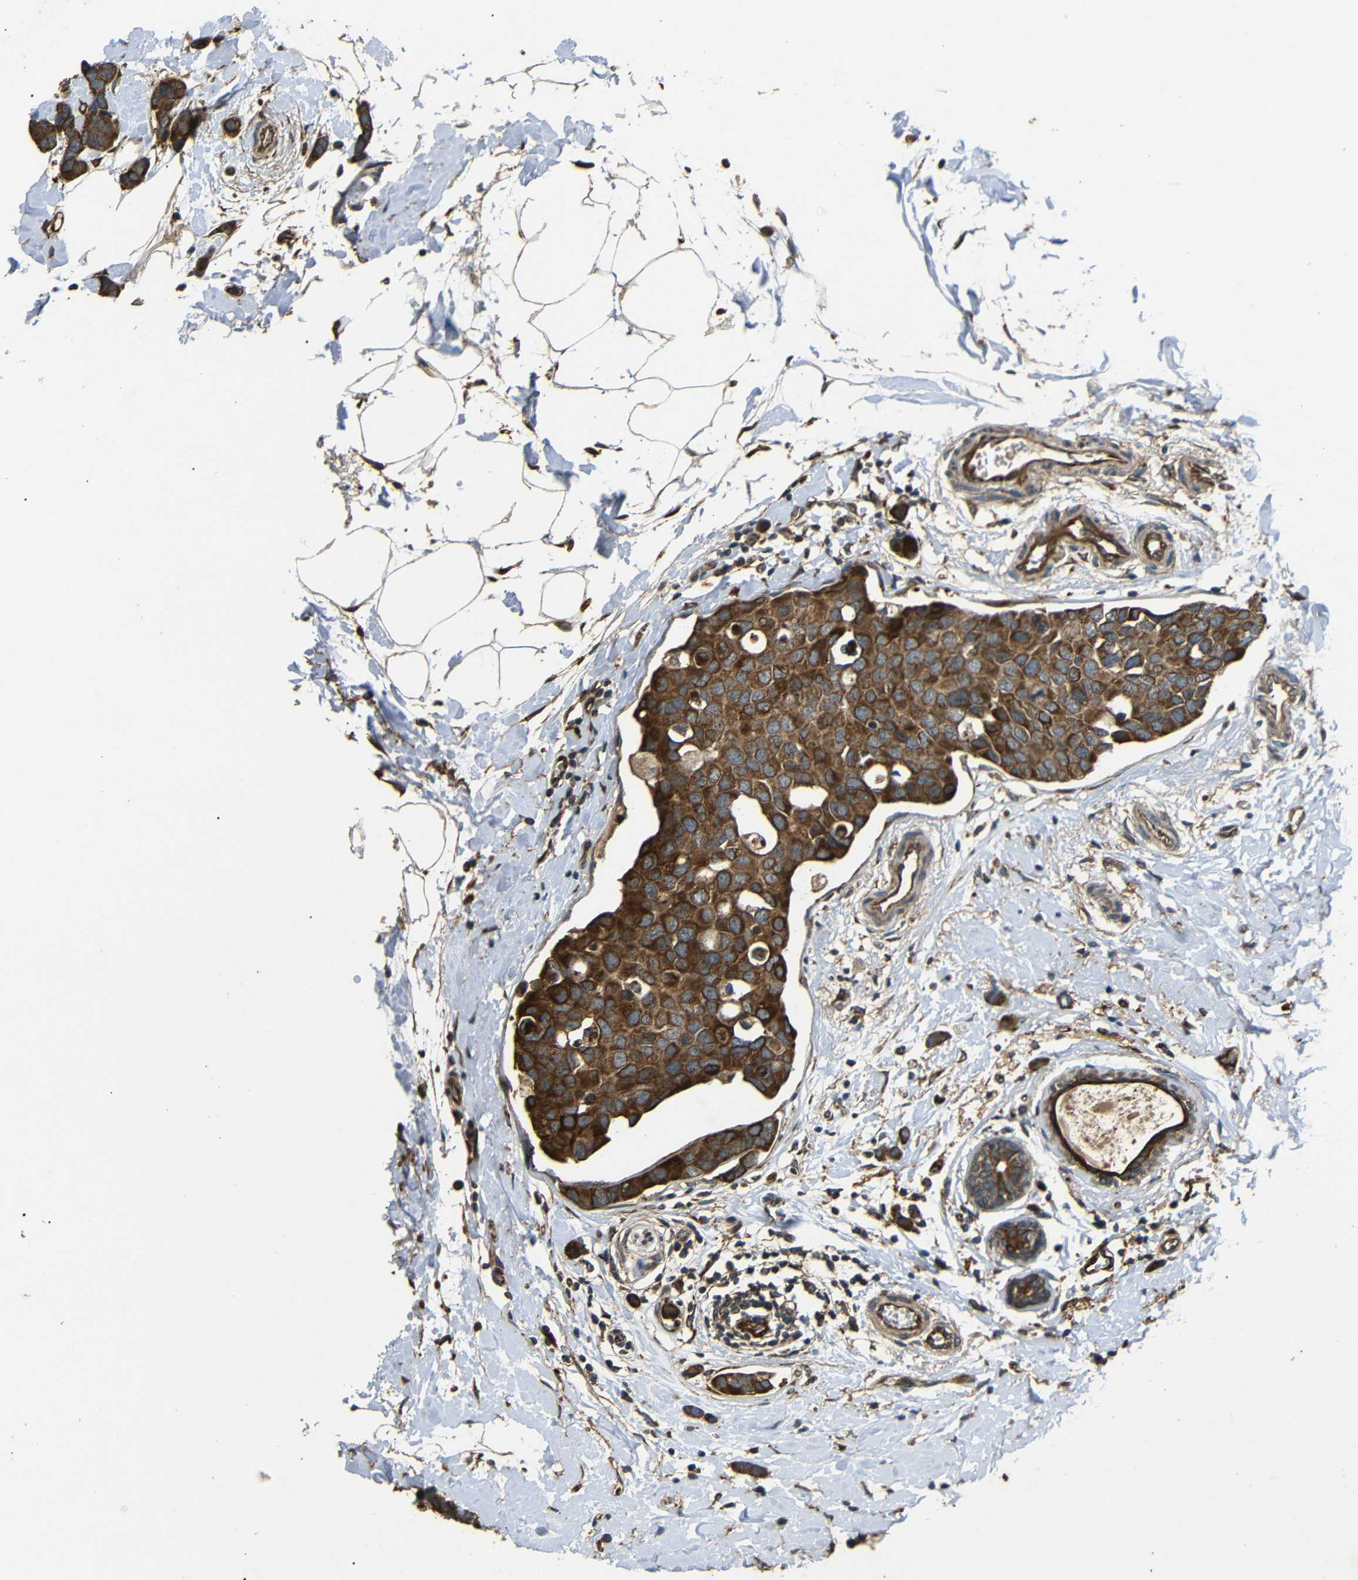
{"staining": {"intensity": "strong", "quantity": ">75%", "location": "cytoplasmic/membranous"}, "tissue": "breast cancer", "cell_type": "Tumor cells", "image_type": "cancer", "snomed": [{"axis": "morphology", "description": "Normal tissue, NOS"}, {"axis": "morphology", "description": "Duct carcinoma"}, {"axis": "topography", "description": "Breast"}], "caption": "Human breast cancer (invasive ductal carcinoma) stained with a protein marker demonstrates strong staining in tumor cells.", "gene": "TRPC1", "patient": {"sex": "female", "age": 50}}